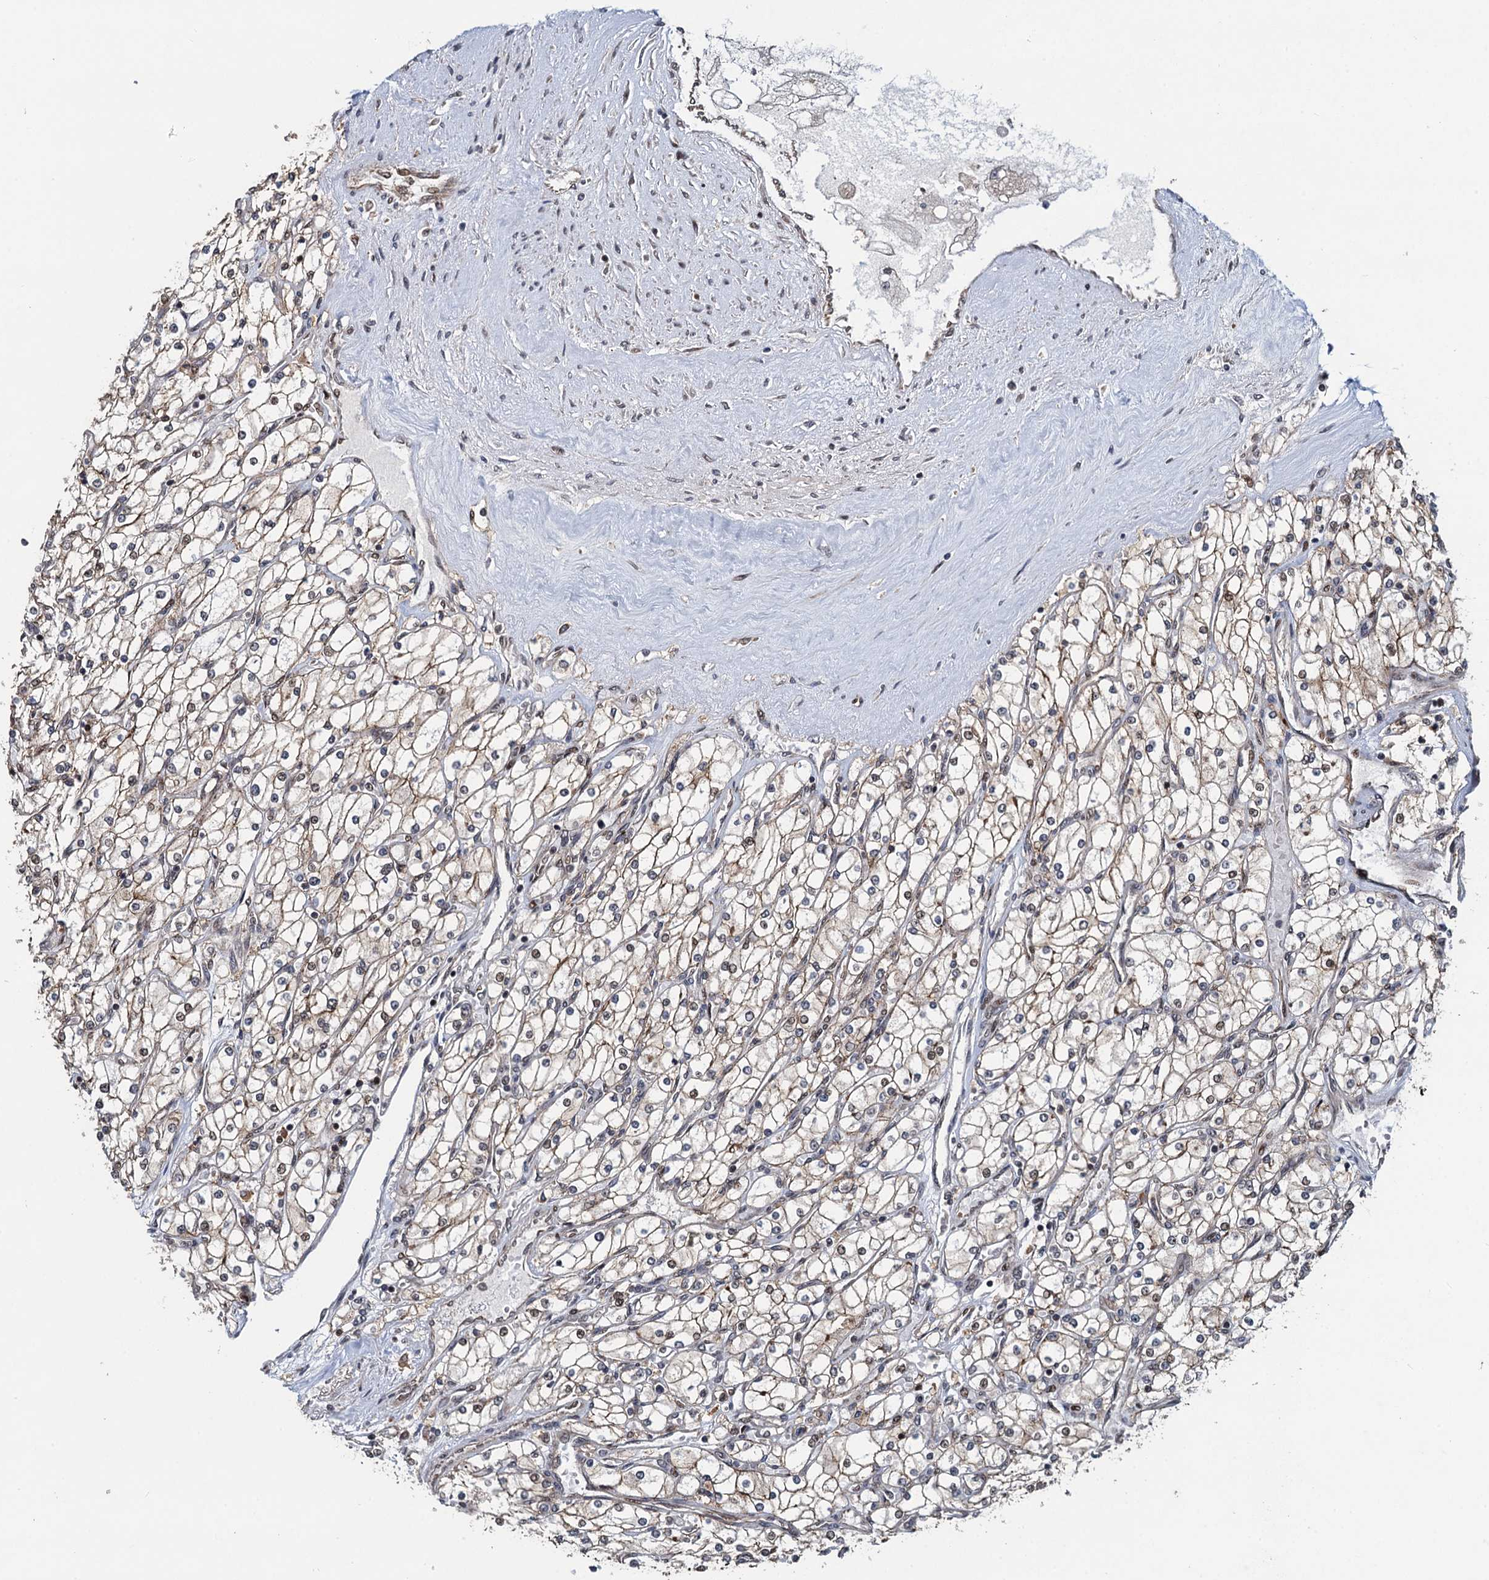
{"staining": {"intensity": "weak", "quantity": "25%-75%", "location": "cytoplasmic/membranous"}, "tissue": "renal cancer", "cell_type": "Tumor cells", "image_type": "cancer", "snomed": [{"axis": "morphology", "description": "Adenocarcinoma, NOS"}, {"axis": "topography", "description": "Kidney"}], "caption": "Immunohistochemistry histopathology image of neoplastic tissue: adenocarcinoma (renal) stained using immunohistochemistry displays low levels of weak protein expression localized specifically in the cytoplasmic/membranous of tumor cells, appearing as a cytoplasmic/membranous brown color.", "gene": "ATOSA", "patient": {"sex": "male", "age": 80}}